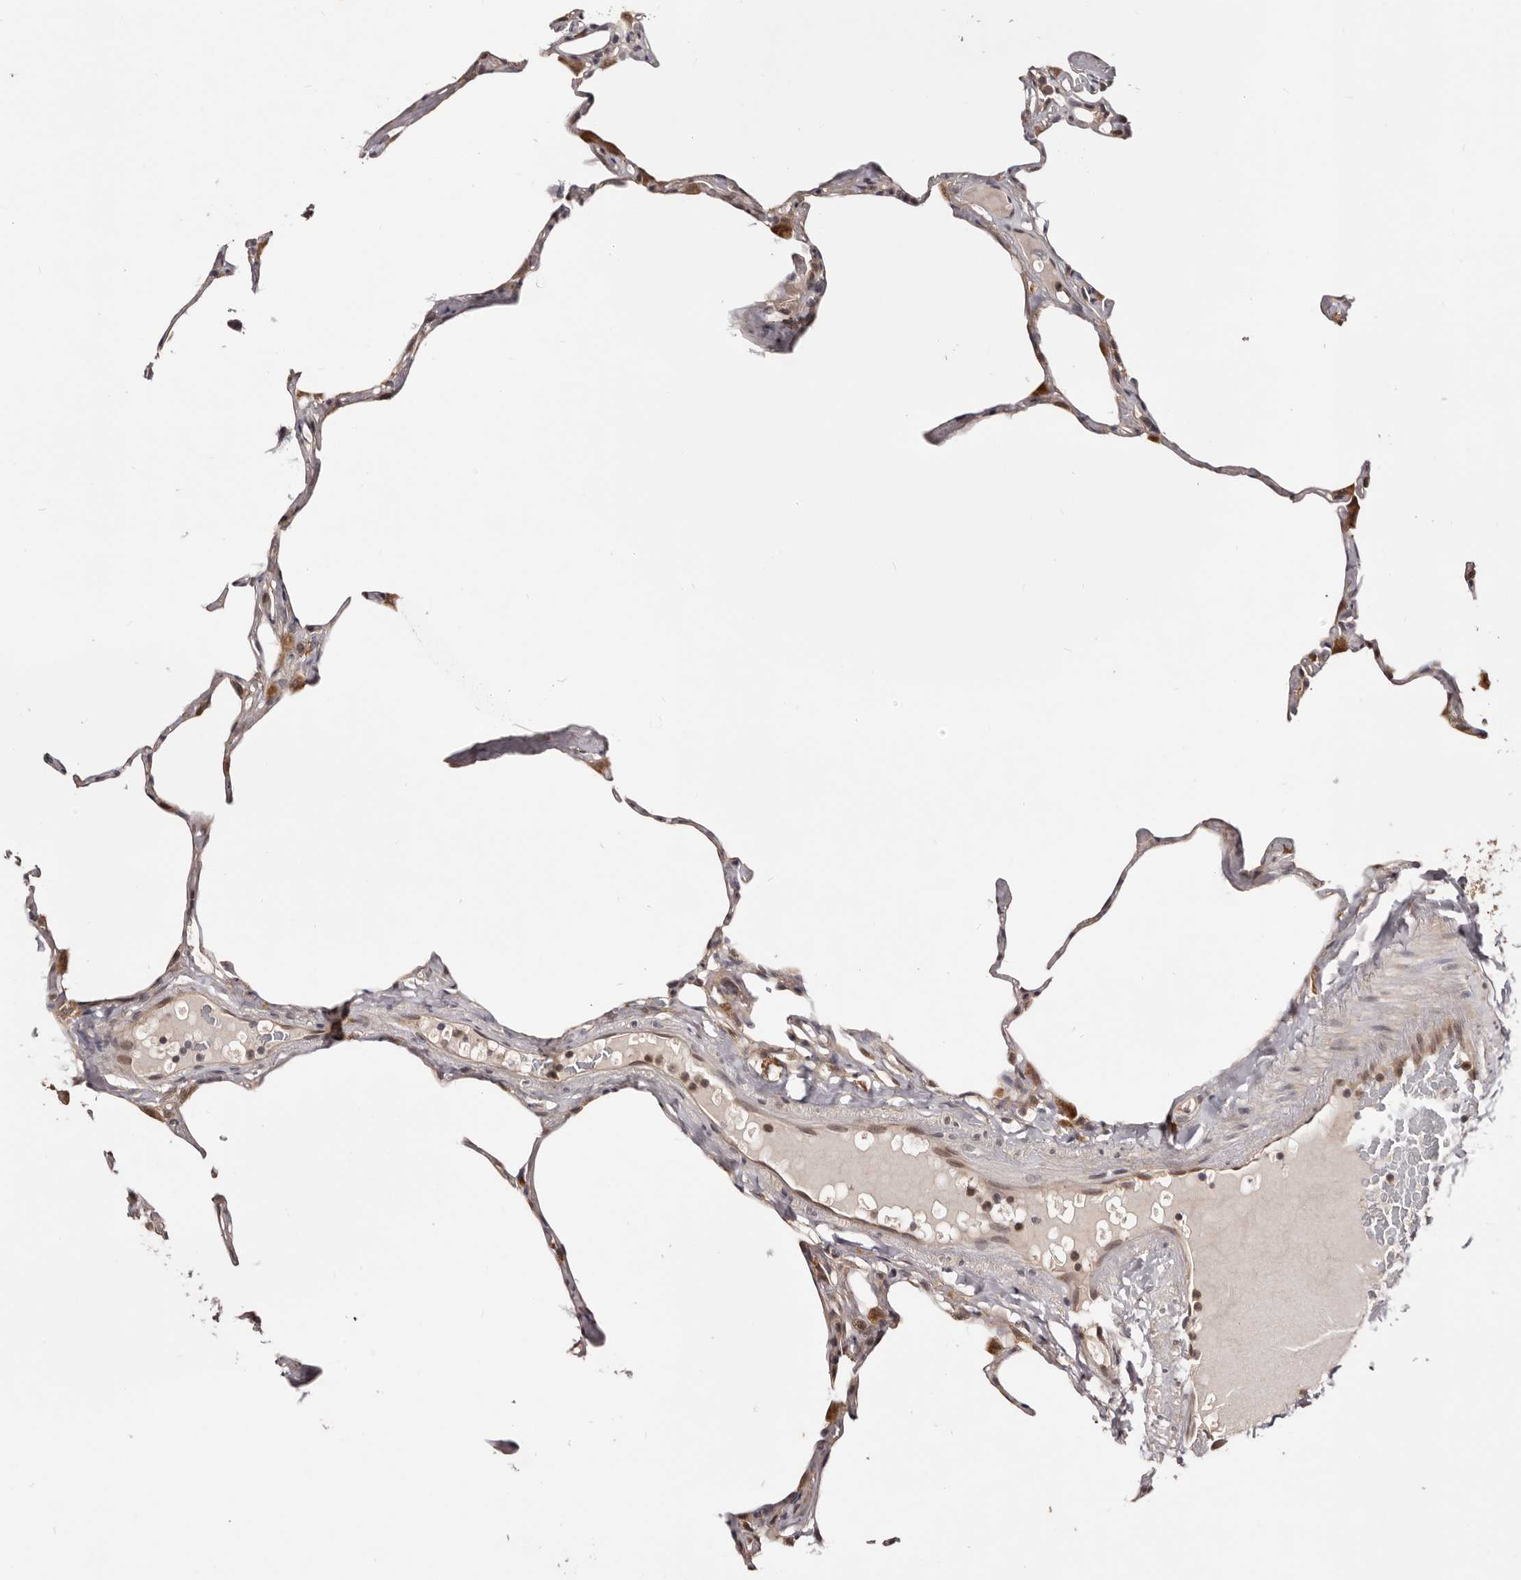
{"staining": {"intensity": "moderate", "quantity": "<25%", "location": "cytoplasmic/membranous"}, "tissue": "lung", "cell_type": "Alveolar cells", "image_type": "normal", "snomed": [{"axis": "morphology", "description": "Normal tissue, NOS"}, {"axis": "topography", "description": "Lung"}], "caption": "High-magnification brightfield microscopy of unremarkable lung stained with DAB (3,3'-diaminobenzidine) (brown) and counterstained with hematoxylin (blue). alveolar cells exhibit moderate cytoplasmic/membranous expression is identified in approximately<25% of cells.", "gene": "MDP1", "patient": {"sex": "male", "age": 65}}